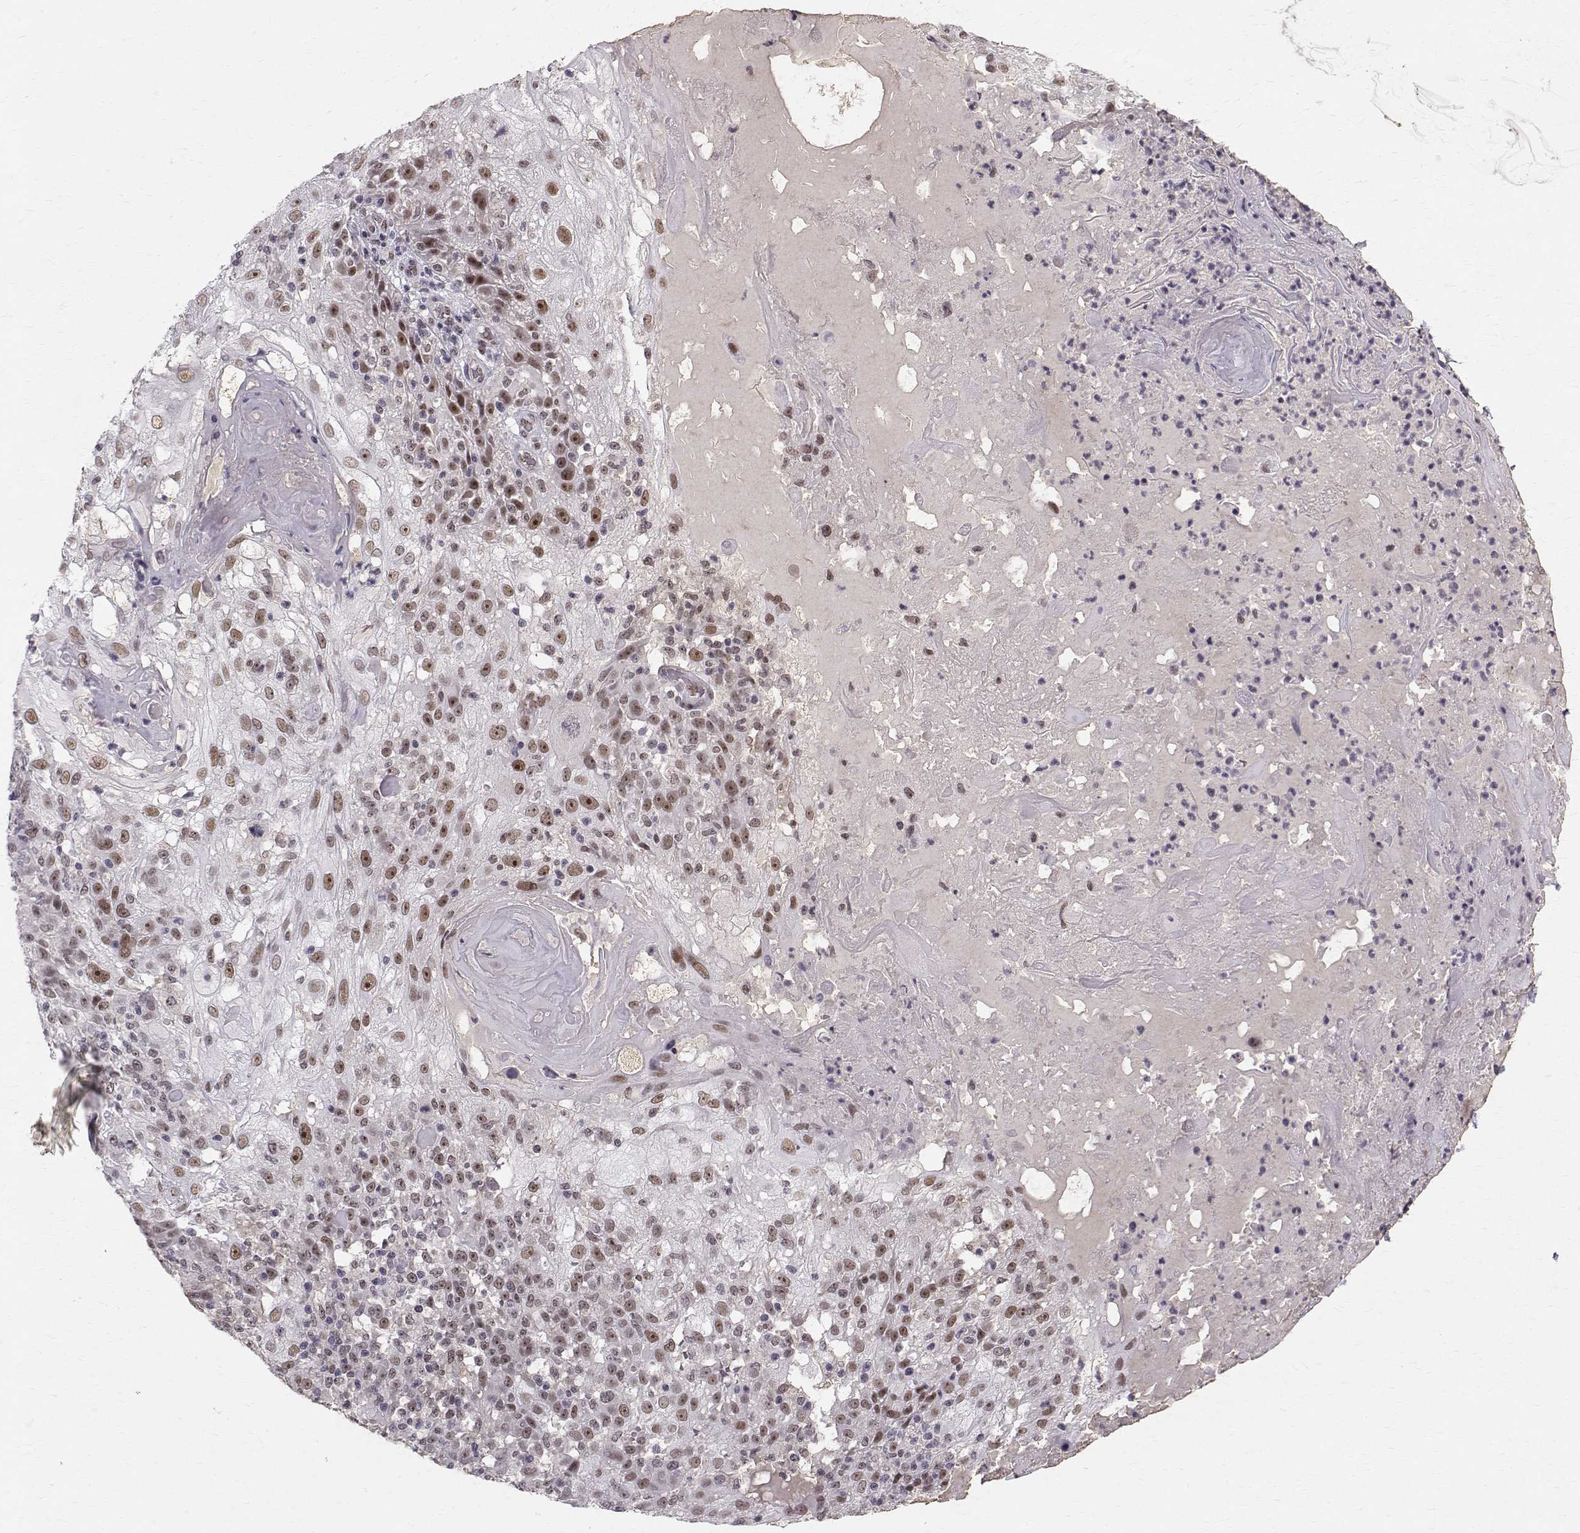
{"staining": {"intensity": "moderate", "quantity": "25%-75%", "location": "nuclear"}, "tissue": "skin cancer", "cell_type": "Tumor cells", "image_type": "cancer", "snomed": [{"axis": "morphology", "description": "Normal tissue, NOS"}, {"axis": "morphology", "description": "Squamous cell carcinoma, NOS"}, {"axis": "topography", "description": "Skin"}], "caption": "High-magnification brightfield microscopy of skin squamous cell carcinoma stained with DAB (brown) and counterstained with hematoxylin (blue). tumor cells exhibit moderate nuclear expression is appreciated in about25%-75% of cells.", "gene": "RPP38", "patient": {"sex": "female", "age": 83}}